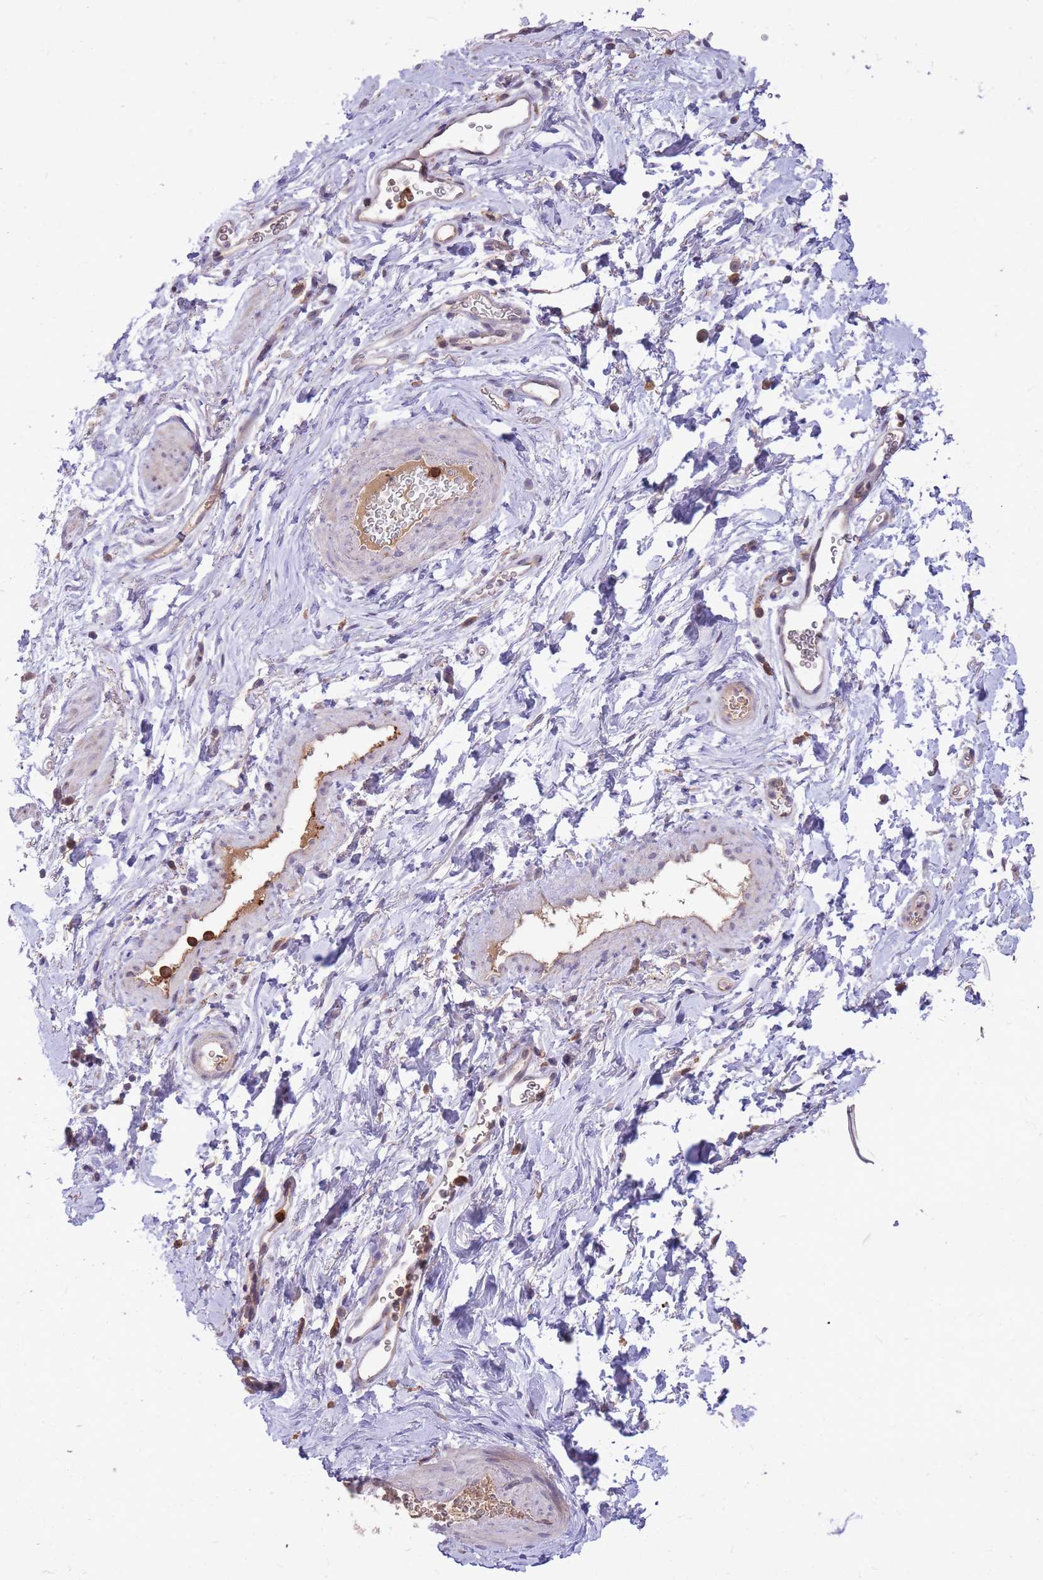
{"staining": {"intensity": "weak", "quantity": "25%-75%", "location": "cytoplasmic/membranous"}, "tissue": "smooth muscle", "cell_type": "Smooth muscle cells", "image_type": "normal", "snomed": [{"axis": "morphology", "description": "Normal tissue, NOS"}, {"axis": "topography", "description": "Smooth muscle"}, {"axis": "topography", "description": "Peripheral nerve tissue"}], "caption": "Immunohistochemical staining of normal smooth muscle displays weak cytoplasmic/membranous protein positivity in about 25%-75% of smooth muscle cells.", "gene": "IGF2BP2", "patient": {"sex": "male", "age": 69}}